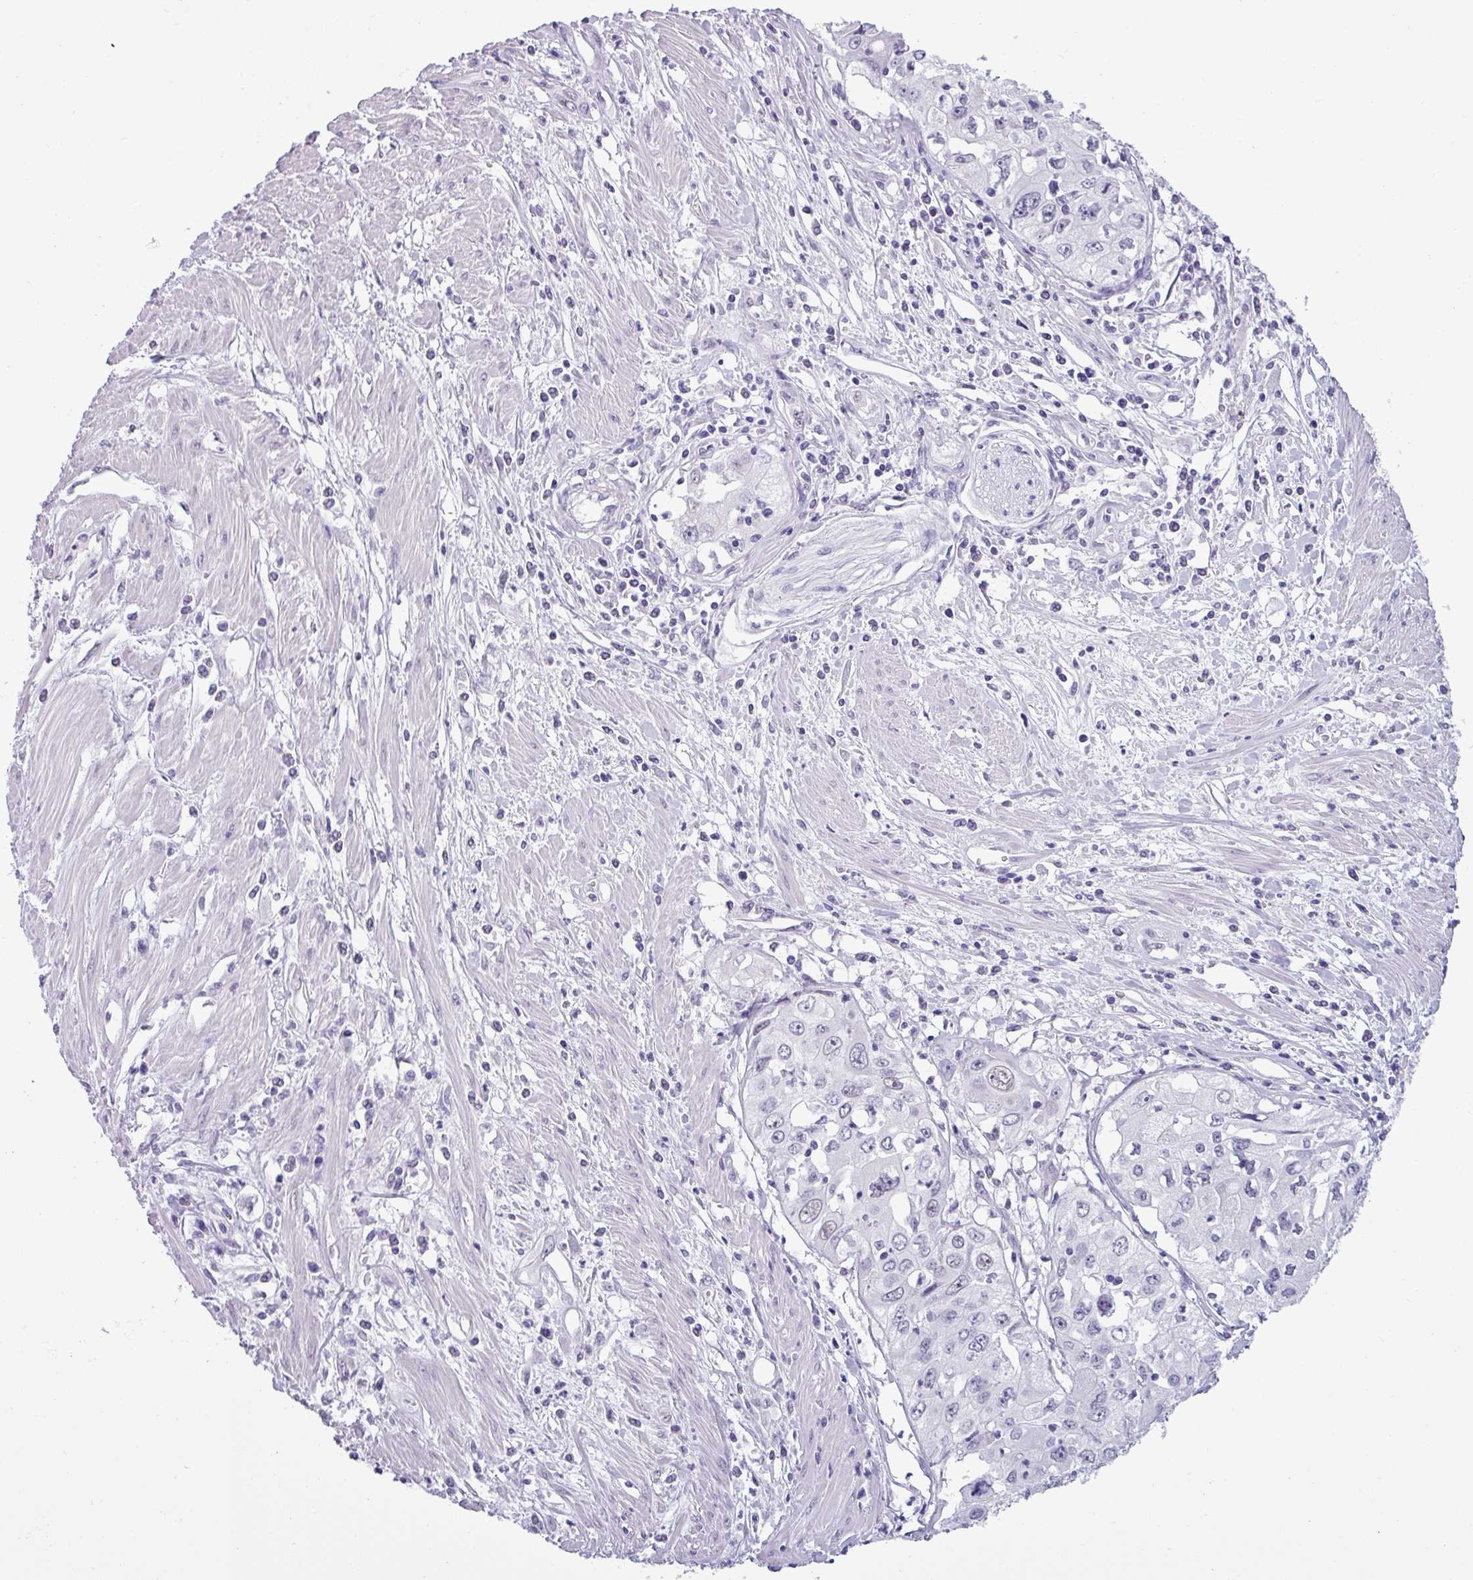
{"staining": {"intensity": "negative", "quantity": "none", "location": "none"}, "tissue": "cervical cancer", "cell_type": "Tumor cells", "image_type": "cancer", "snomed": [{"axis": "morphology", "description": "Squamous cell carcinoma, NOS"}, {"axis": "topography", "description": "Cervix"}], "caption": "This is an immunohistochemistry image of cervical cancer (squamous cell carcinoma). There is no expression in tumor cells.", "gene": "SRGAP1", "patient": {"sex": "female", "age": 31}}